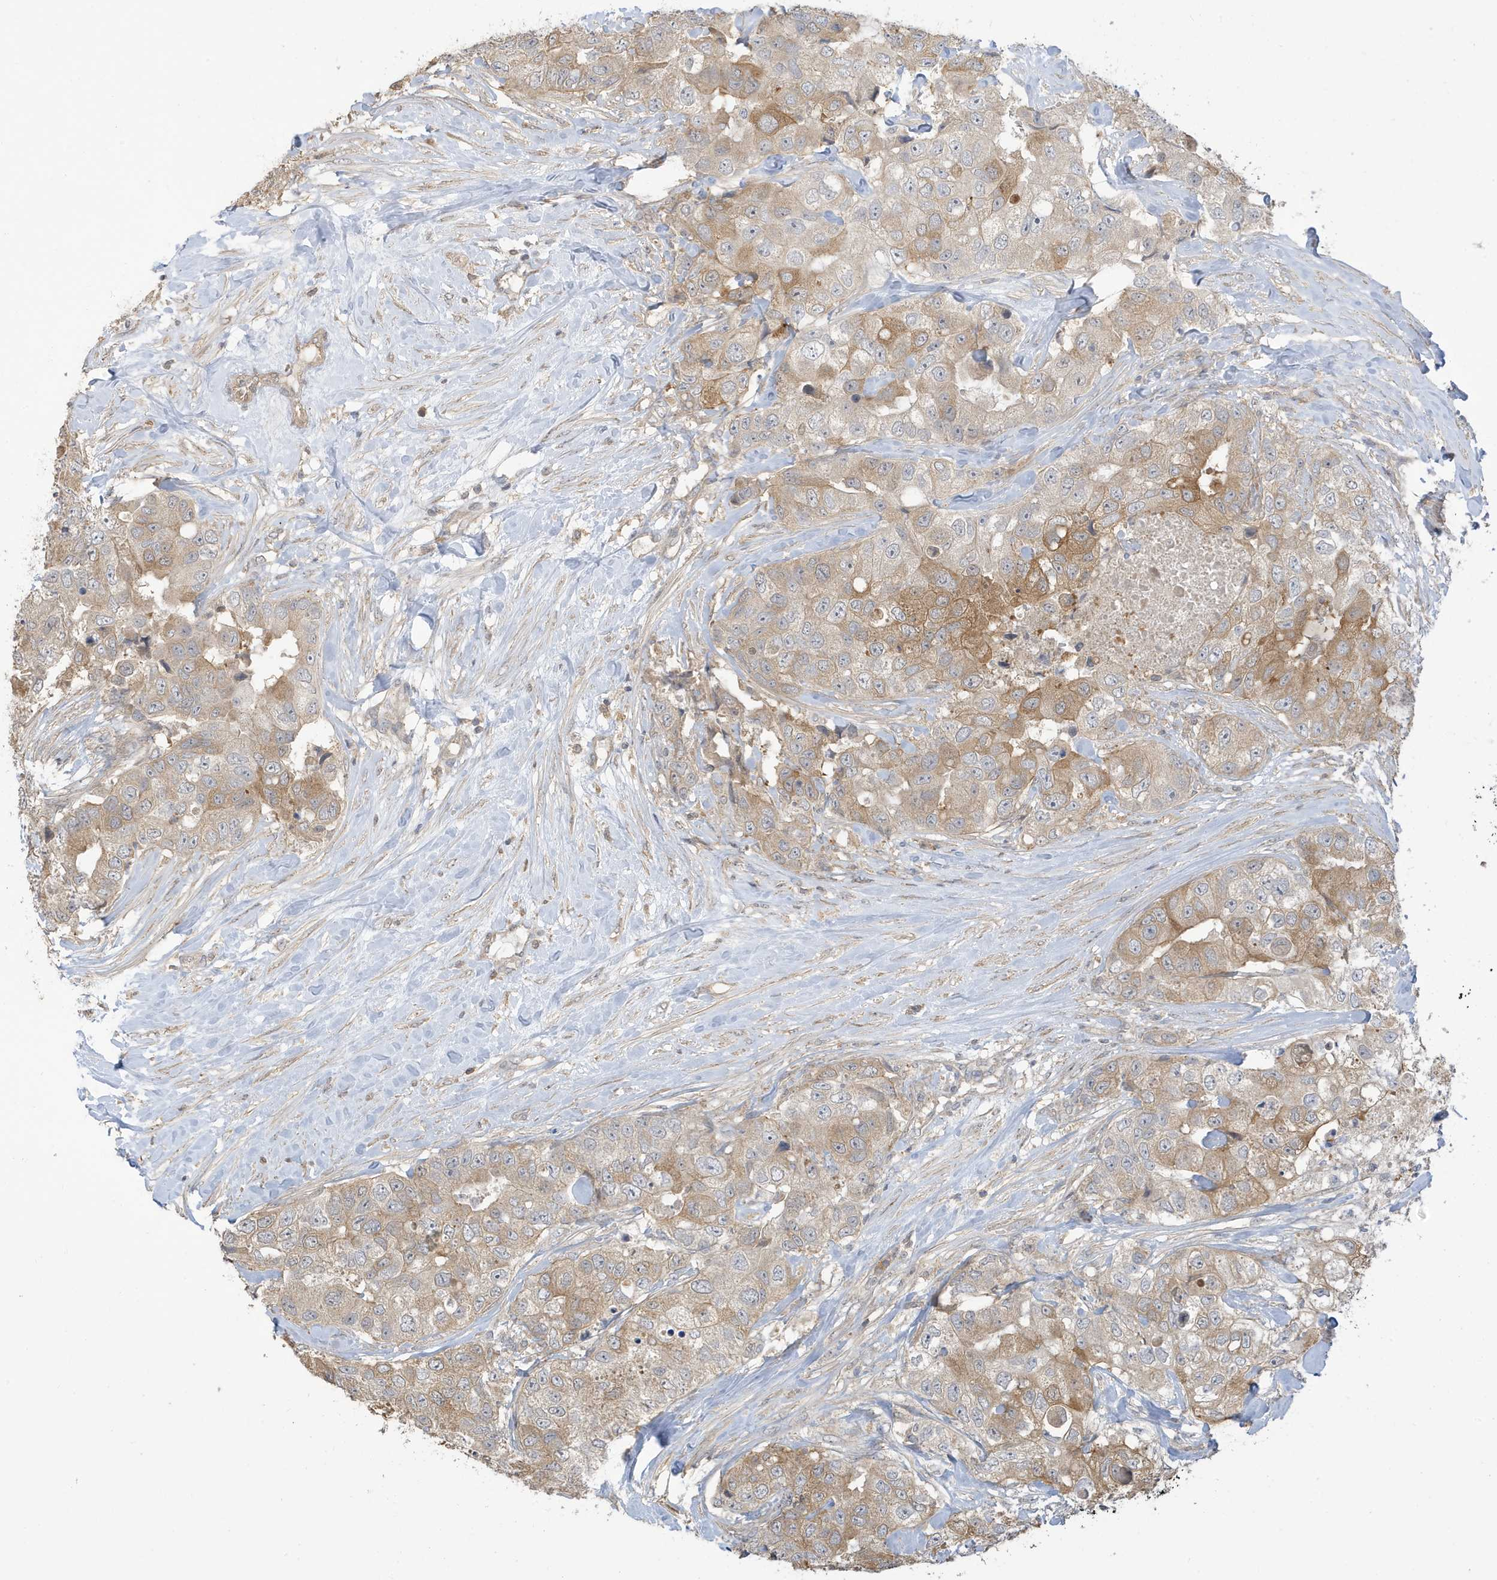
{"staining": {"intensity": "moderate", "quantity": ">75%", "location": "cytoplasmic/membranous"}, "tissue": "breast cancer", "cell_type": "Tumor cells", "image_type": "cancer", "snomed": [{"axis": "morphology", "description": "Duct carcinoma"}, {"axis": "topography", "description": "Breast"}], "caption": "A photomicrograph of human breast intraductal carcinoma stained for a protein reveals moderate cytoplasmic/membranous brown staining in tumor cells.", "gene": "TAB3", "patient": {"sex": "female", "age": 62}}